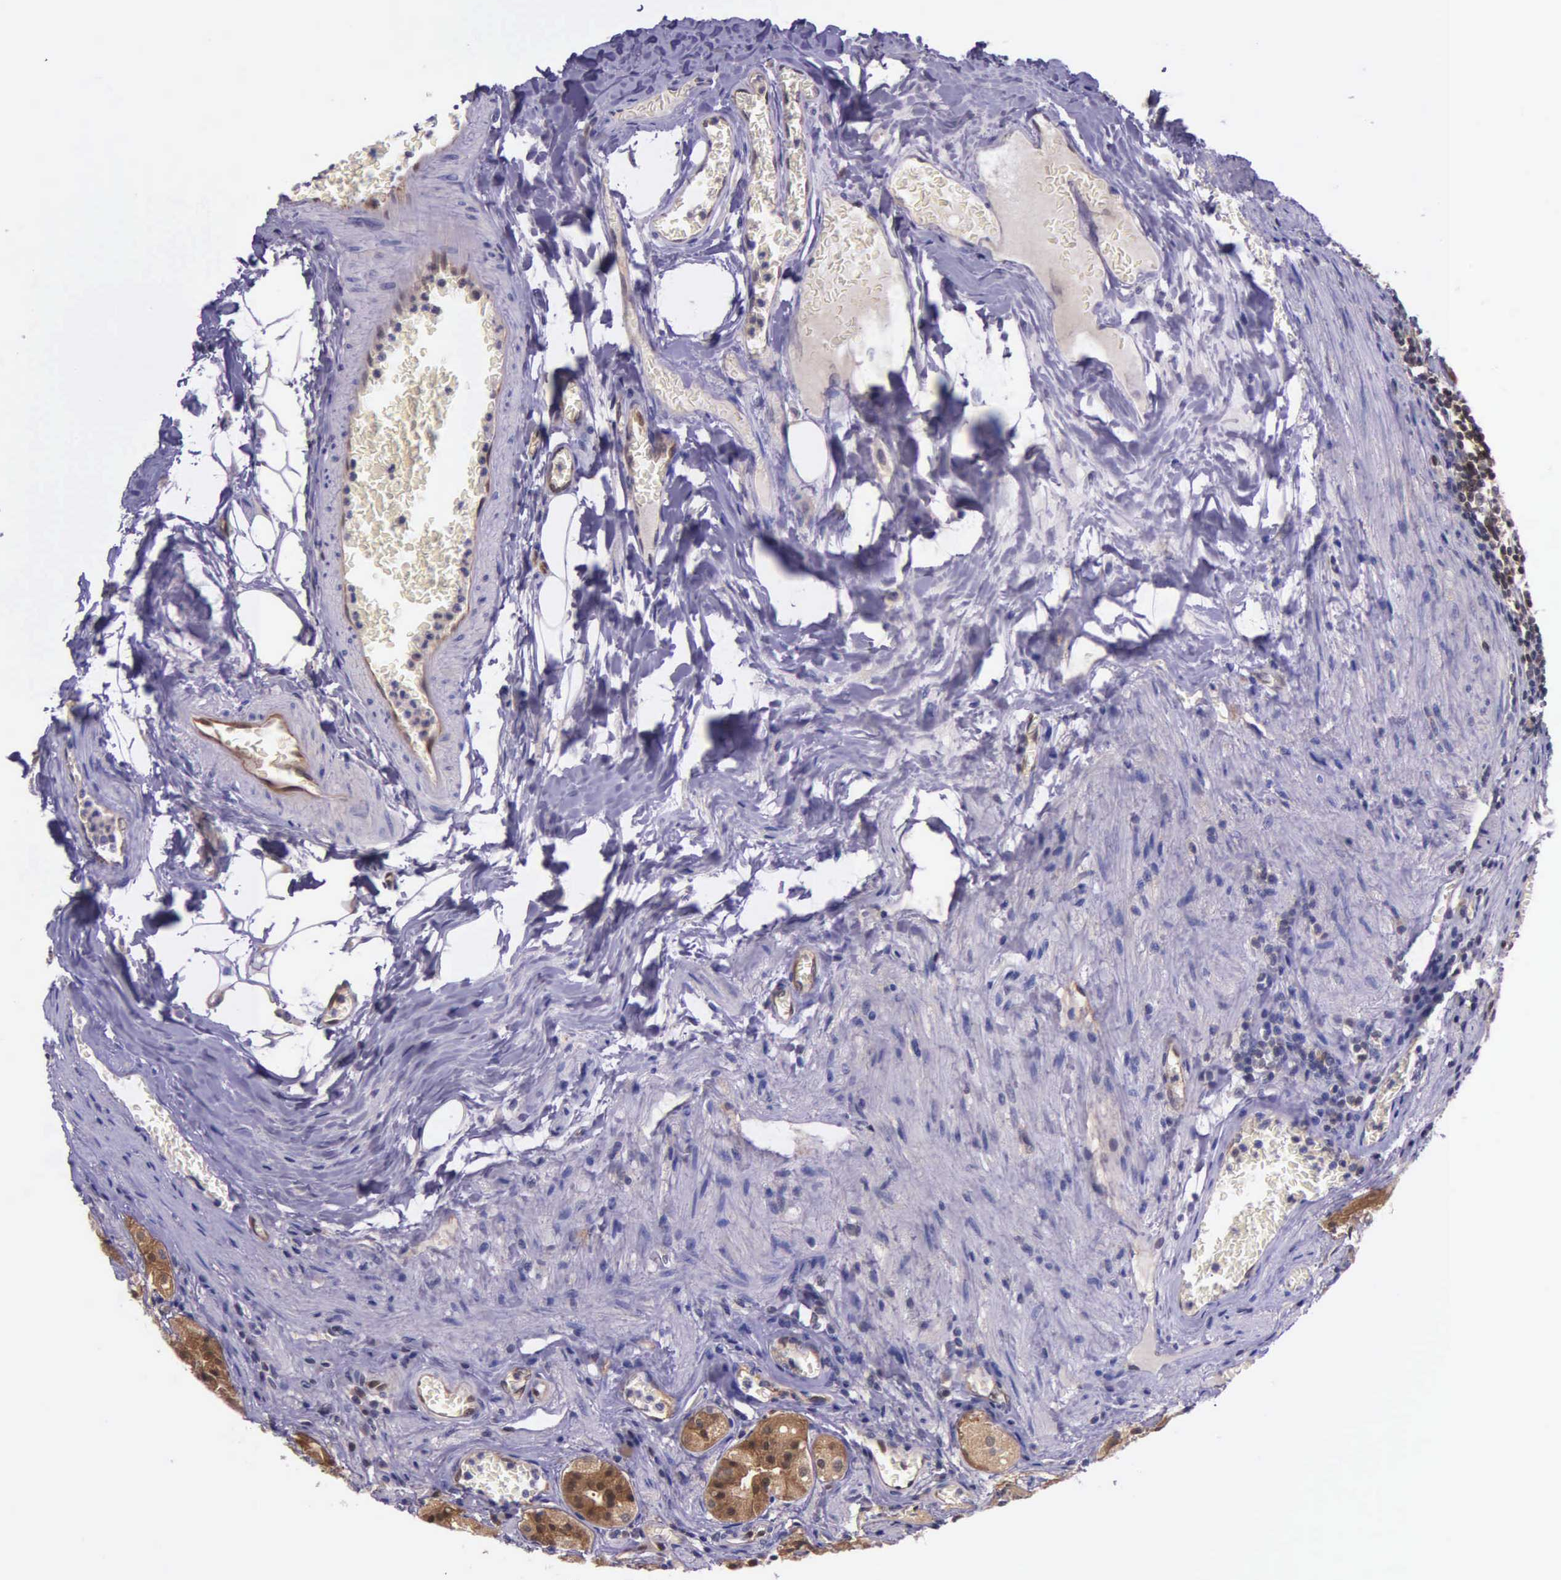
{"staining": {"intensity": "moderate", "quantity": ">75%", "location": "cytoplasmic/membranous"}, "tissue": "stomach", "cell_type": "Glandular cells", "image_type": "normal", "snomed": [{"axis": "morphology", "description": "Normal tissue, NOS"}, {"axis": "topography", "description": "Stomach, lower"}], "caption": "Protein analysis of benign stomach reveals moderate cytoplasmic/membranous positivity in about >75% of glandular cells. The protein is shown in brown color, while the nuclei are stained blue.", "gene": "GMPR2", "patient": {"sex": "male", "age": 58}}